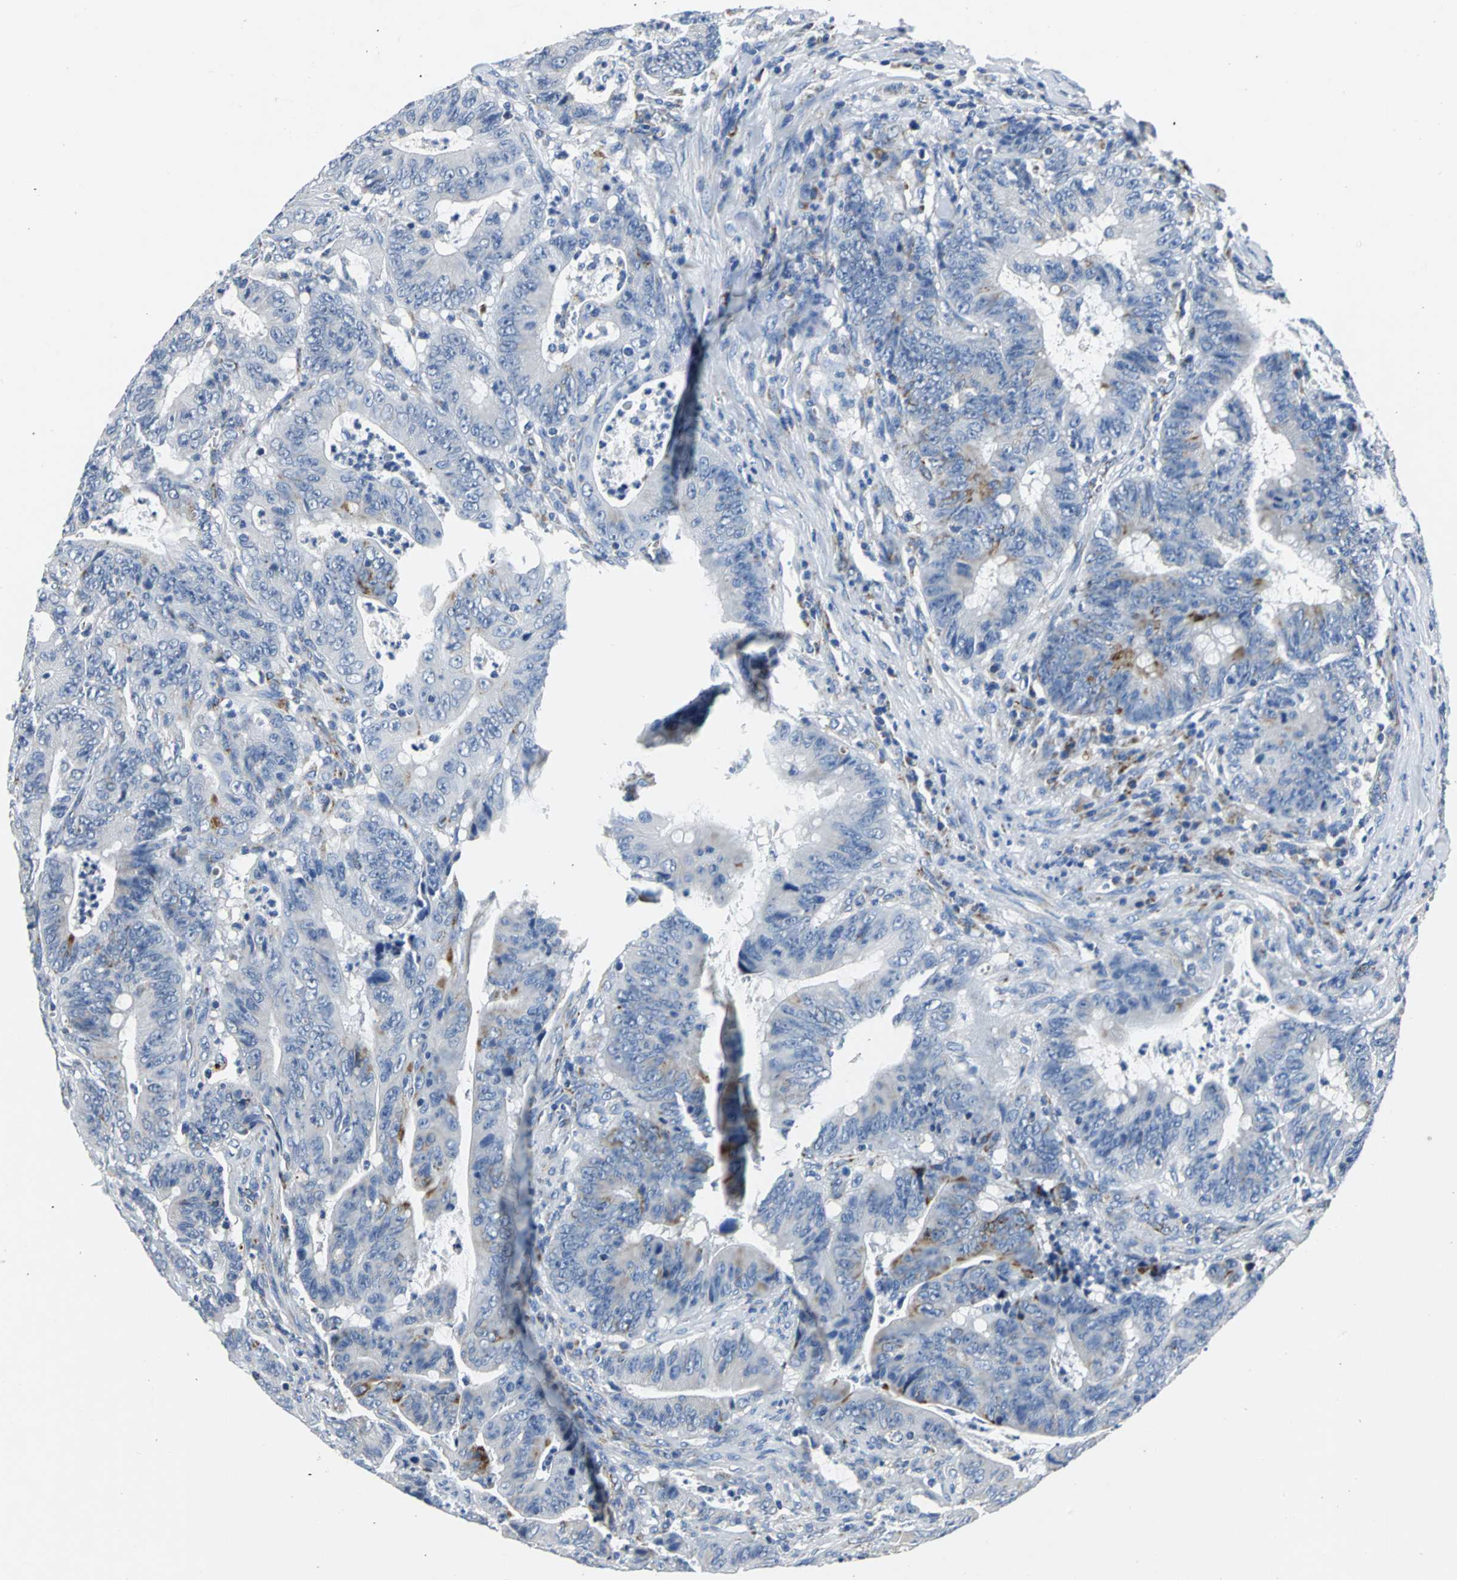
{"staining": {"intensity": "weak", "quantity": "25%-75%", "location": "cytoplasmic/membranous"}, "tissue": "colorectal cancer", "cell_type": "Tumor cells", "image_type": "cancer", "snomed": [{"axis": "morphology", "description": "Adenocarcinoma, NOS"}, {"axis": "topography", "description": "Colon"}], "caption": "Immunohistochemistry (IHC) micrograph of human colorectal cancer (adenocarcinoma) stained for a protein (brown), which exhibits low levels of weak cytoplasmic/membranous positivity in about 25%-75% of tumor cells.", "gene": "IFI6", "patient": {"sex": "male", "age": 45}}